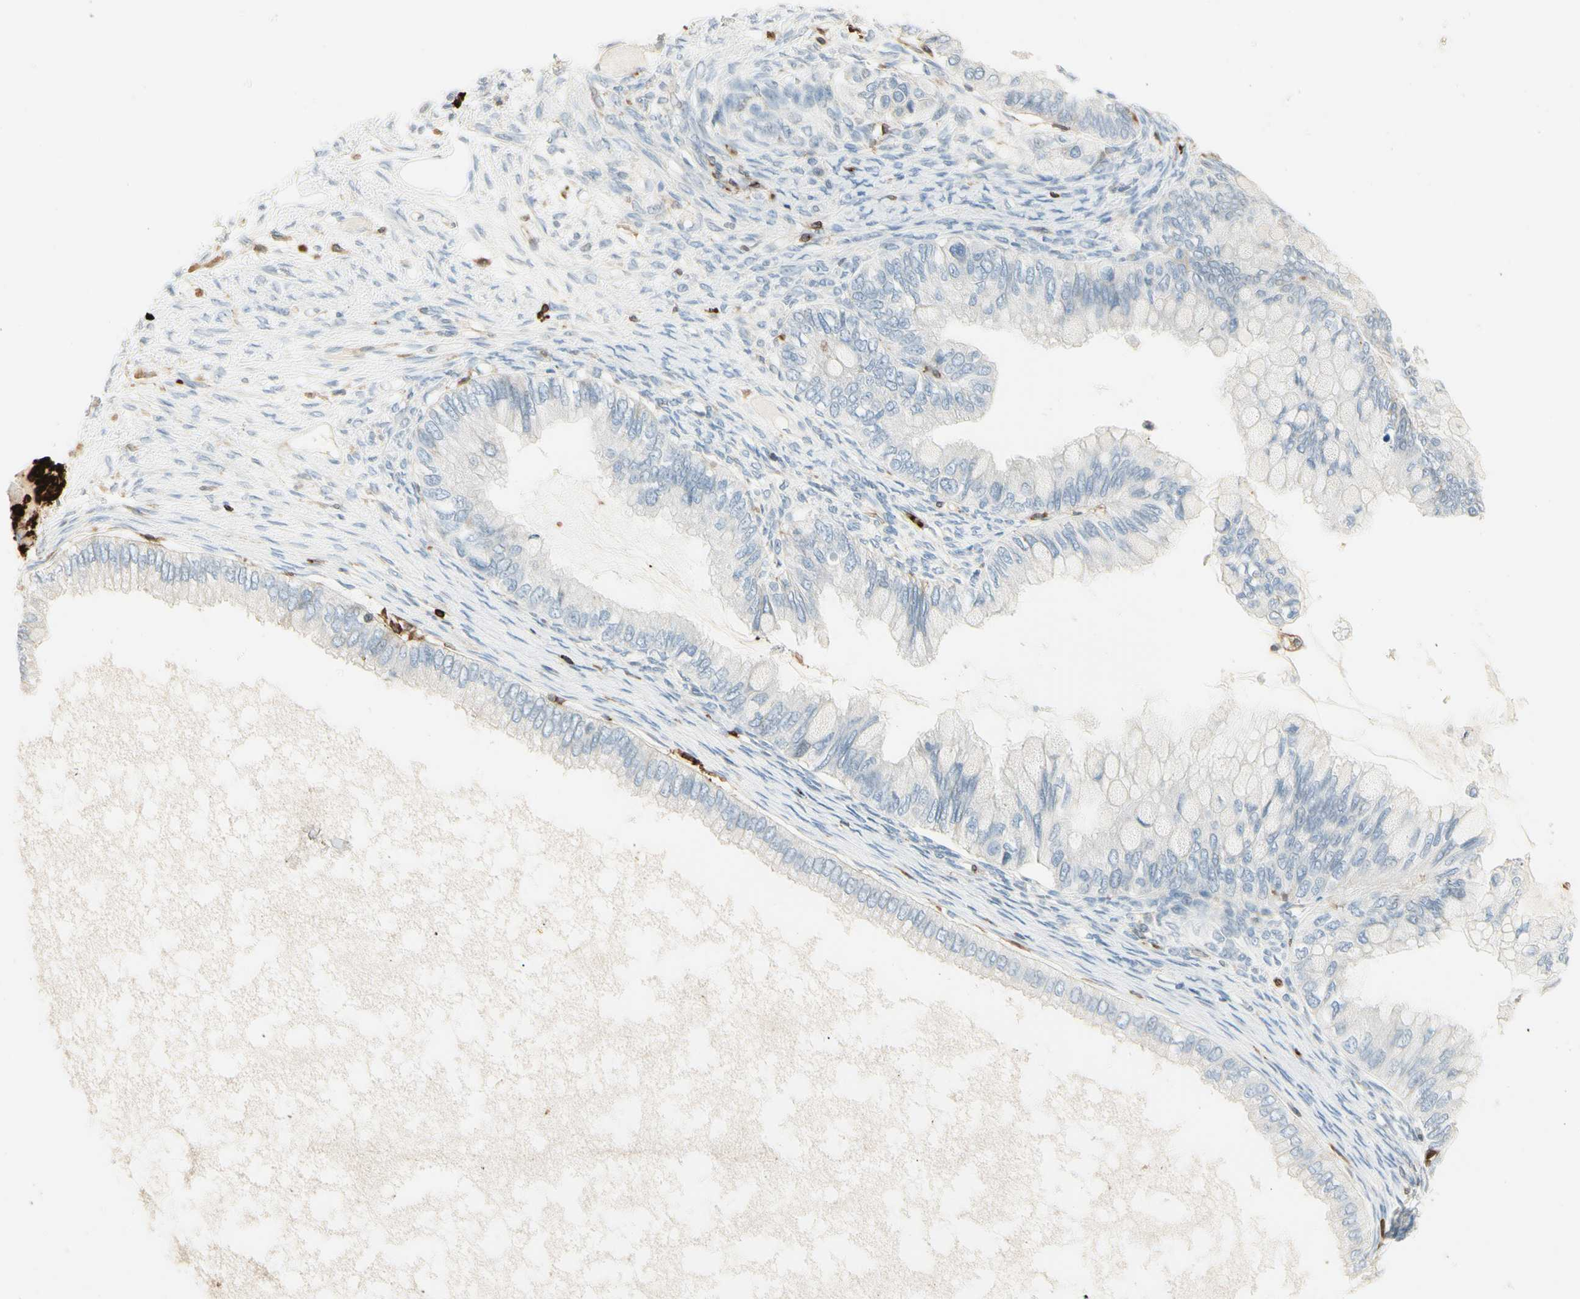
{"staining": {"intensity": "weak", "quantity": "<25%", "location": "cytoplasmic/membranous"}, "tissue": "ovarian cancer", "cell_type": "Tumor cells", "image_type": "cancer", "snomed": [{"axis": "morphology", "description": "Cystadenocarcinoma, mucinous, NOS"}, {"axis": "topography", "description": "Ovary"}], "caption": "This is an immunohistochemistry (IHC) image of mucinous cystadenocarcinoma (ovarian). There is no expression in tumor cells.", "gene": "ITGB2", "patient": {"sex": "female", "age": 80}}